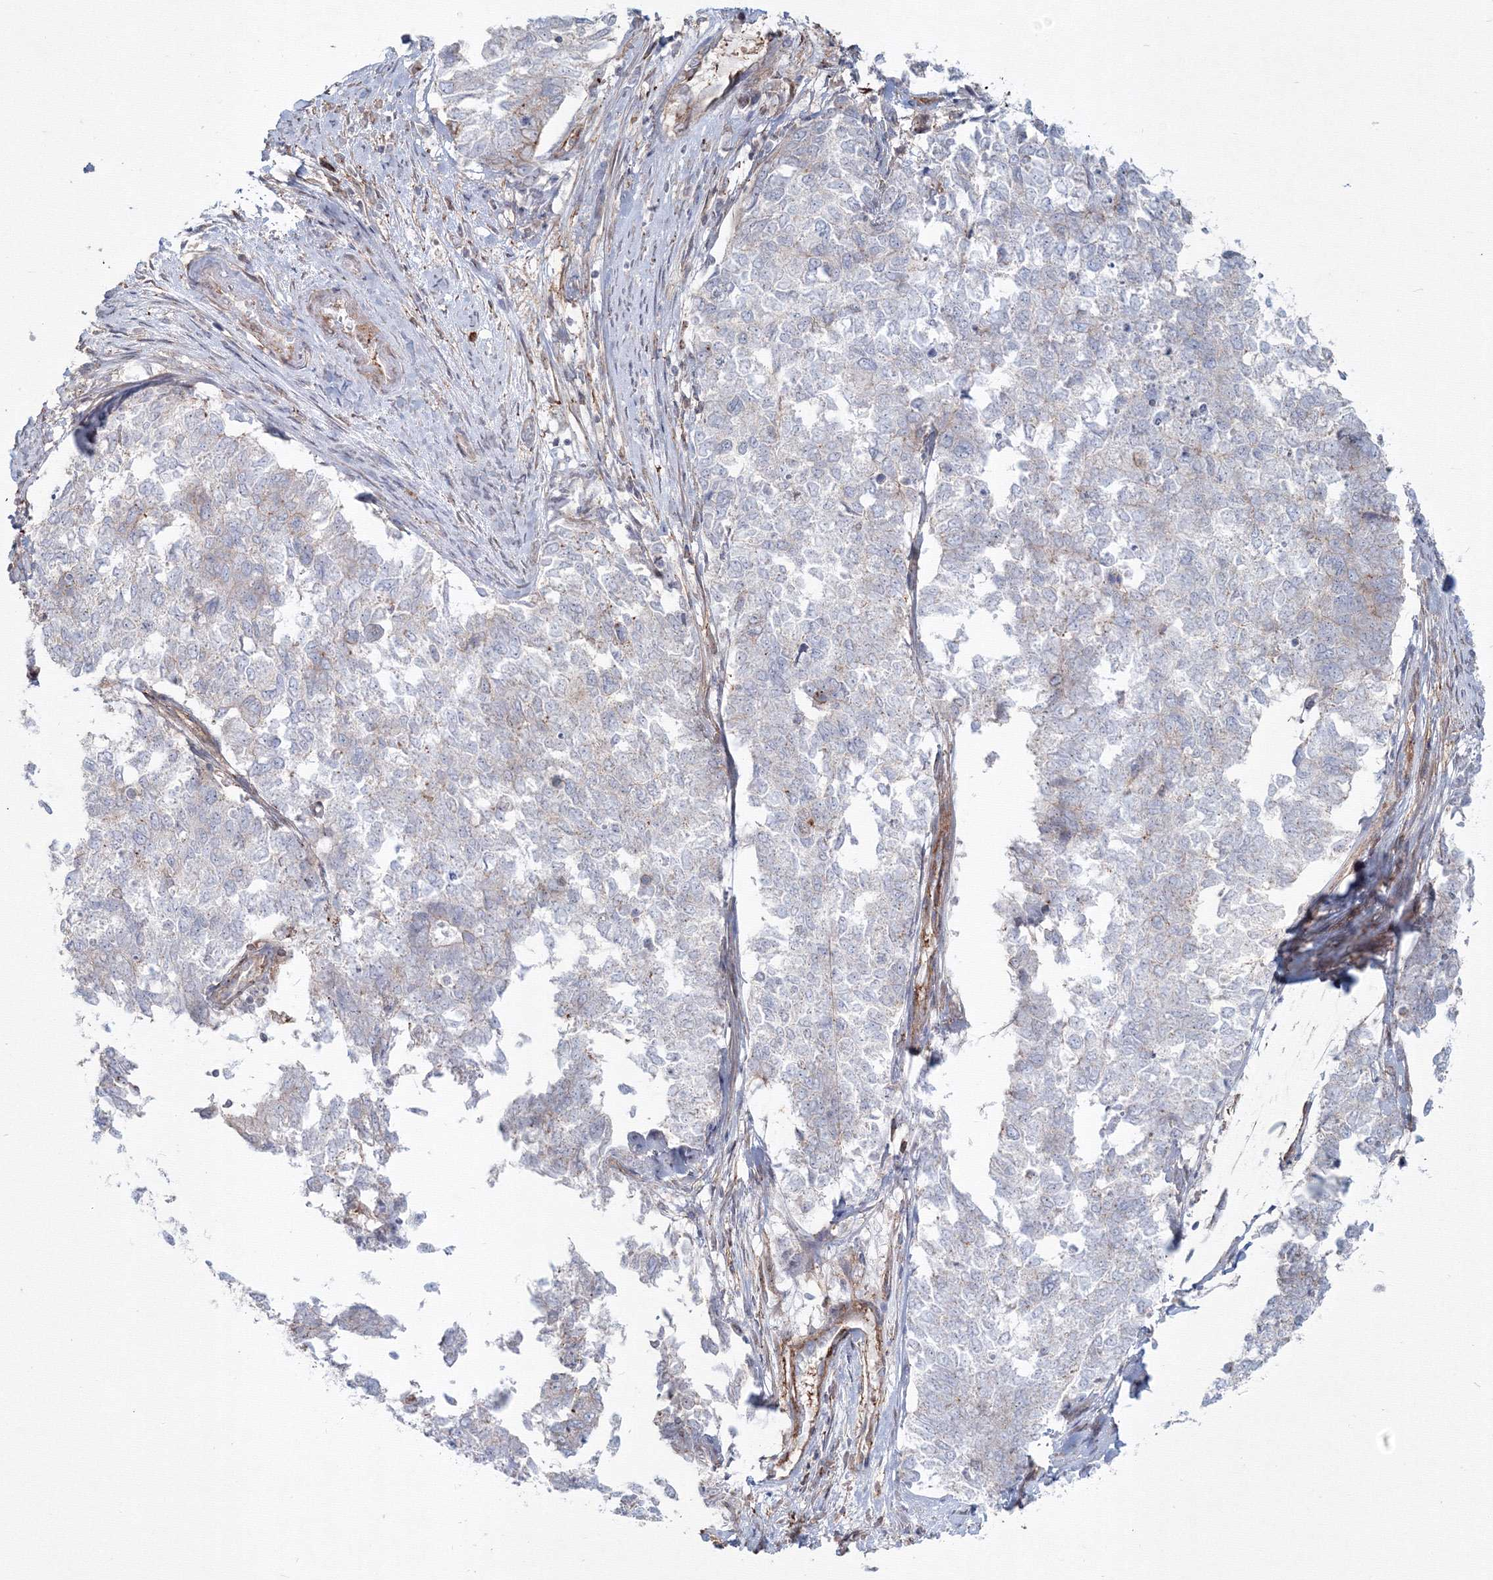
{"staining": {"intensity": "negative", "quantity": "none", "location": "none"}, "tissue": "cervical cancer", "cell_type": "Tumor cells", "image_type": "cancer", "snomed": [{"axis": "morphology", "description": "Squamous cell carcinoma, NOS"}, {"axis": "topography", "description": "Cervix"}], "caption": "High magnification brightfield microscopy of cervical squamous cell carcinoma stained with DAB (brown) and counterstained with hematoxylin (blue): tumor cells show no significant expression.", "gene": "SH3PXD2A", "patient": {"sex": "female", "age": 63}}